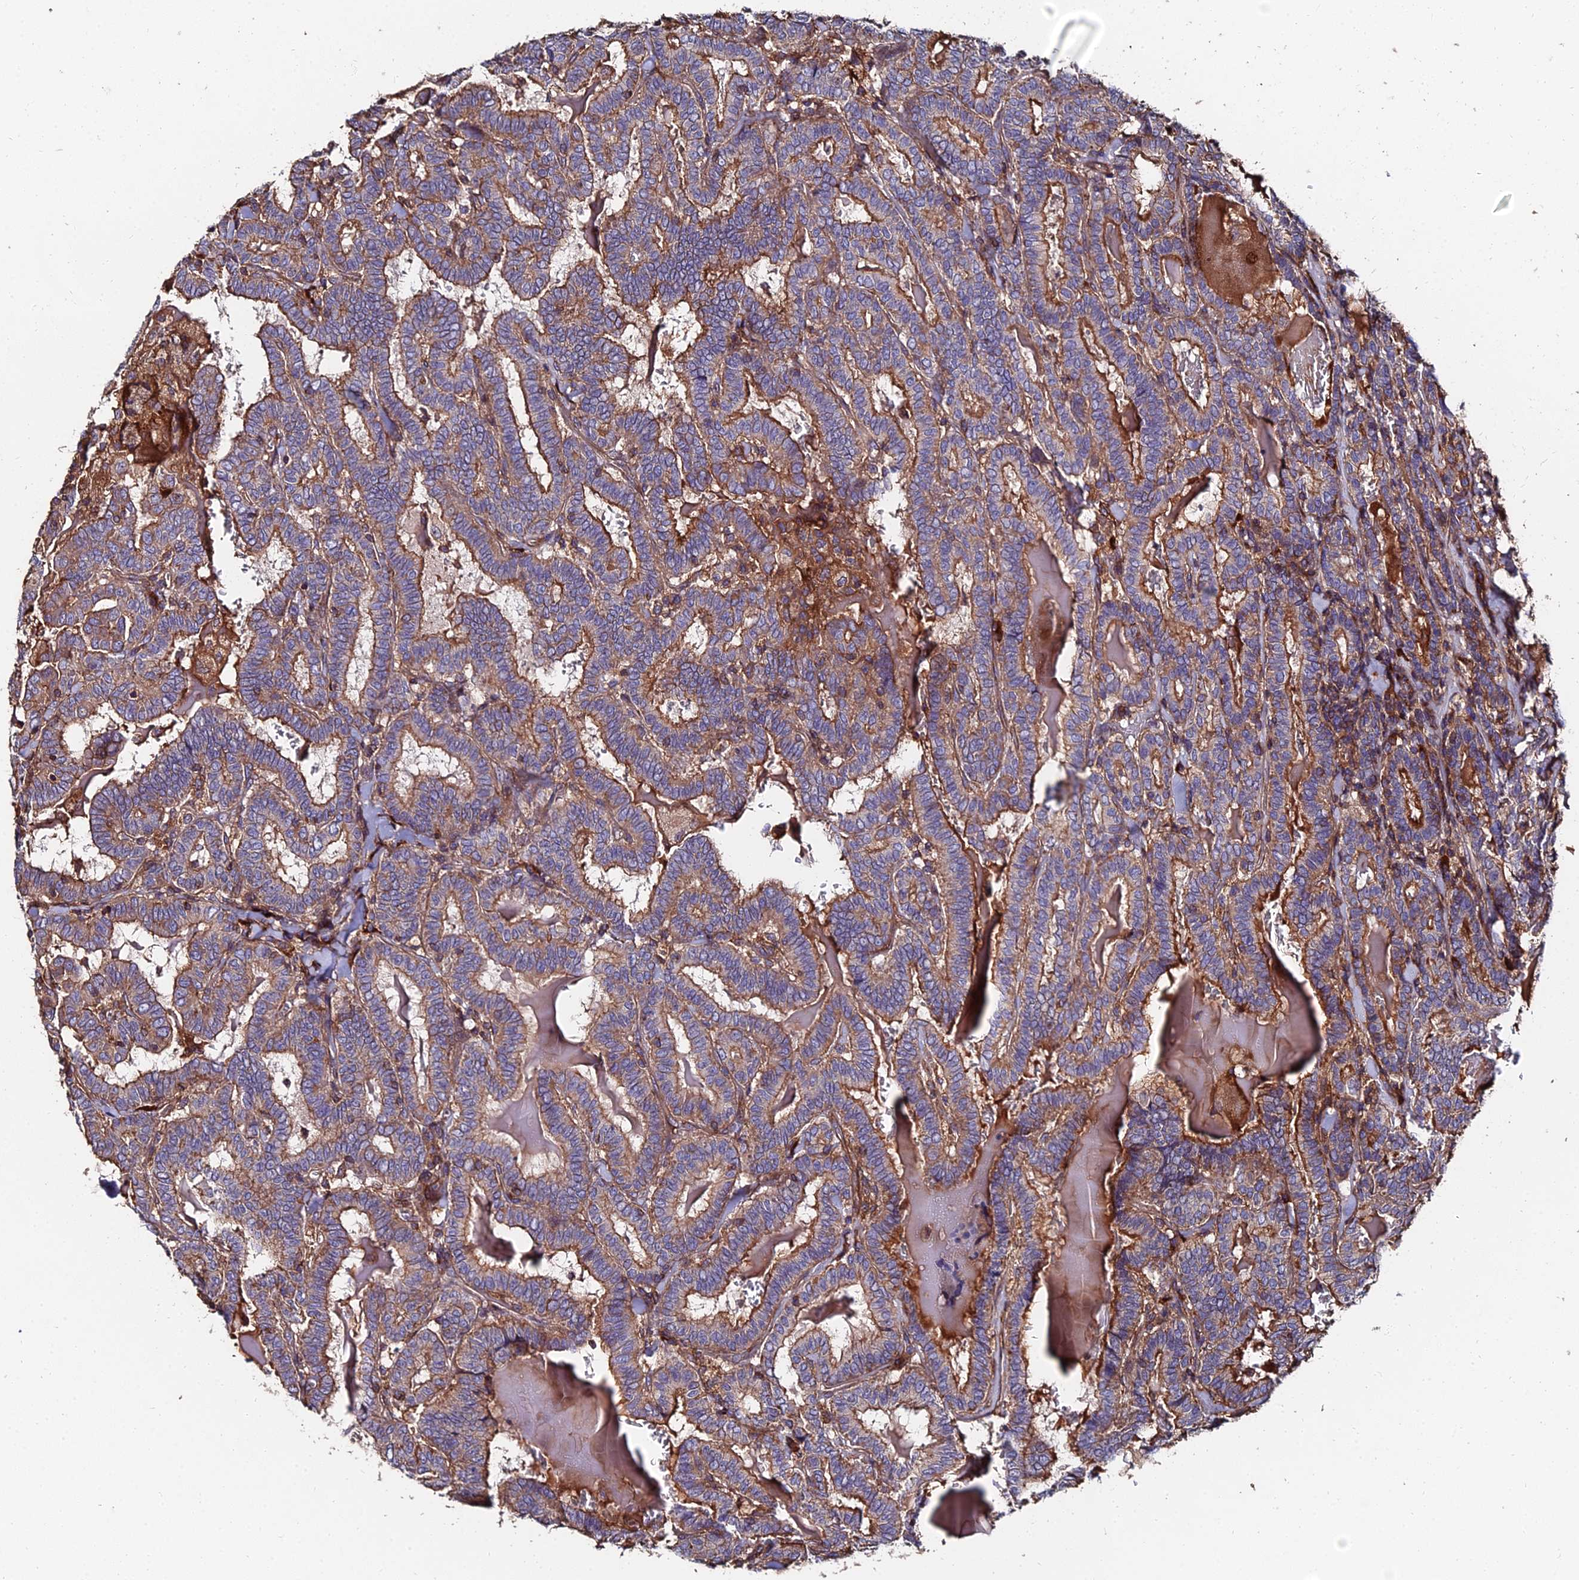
{"staining": {"intensity": "moderate", "quantity": ">75%", "location": "cytoplasmic/membranous"}, "tissue": "thyroid cancer", "cell_type": "Tumor cells", "image_type": "cancer", "snomed": [{"axis": "morphology", "description": "Papillary adenocarcinoma, NOS"}, {"axis": "topography", "description": "Thyroid gland"}], "caption": "Human thyroid papillary adenocarcinoma stained with a protein marker reveals moderate staining in tumor cells.", "gene": "EXT1", "patient": {"sex": "female", "age": 72}}